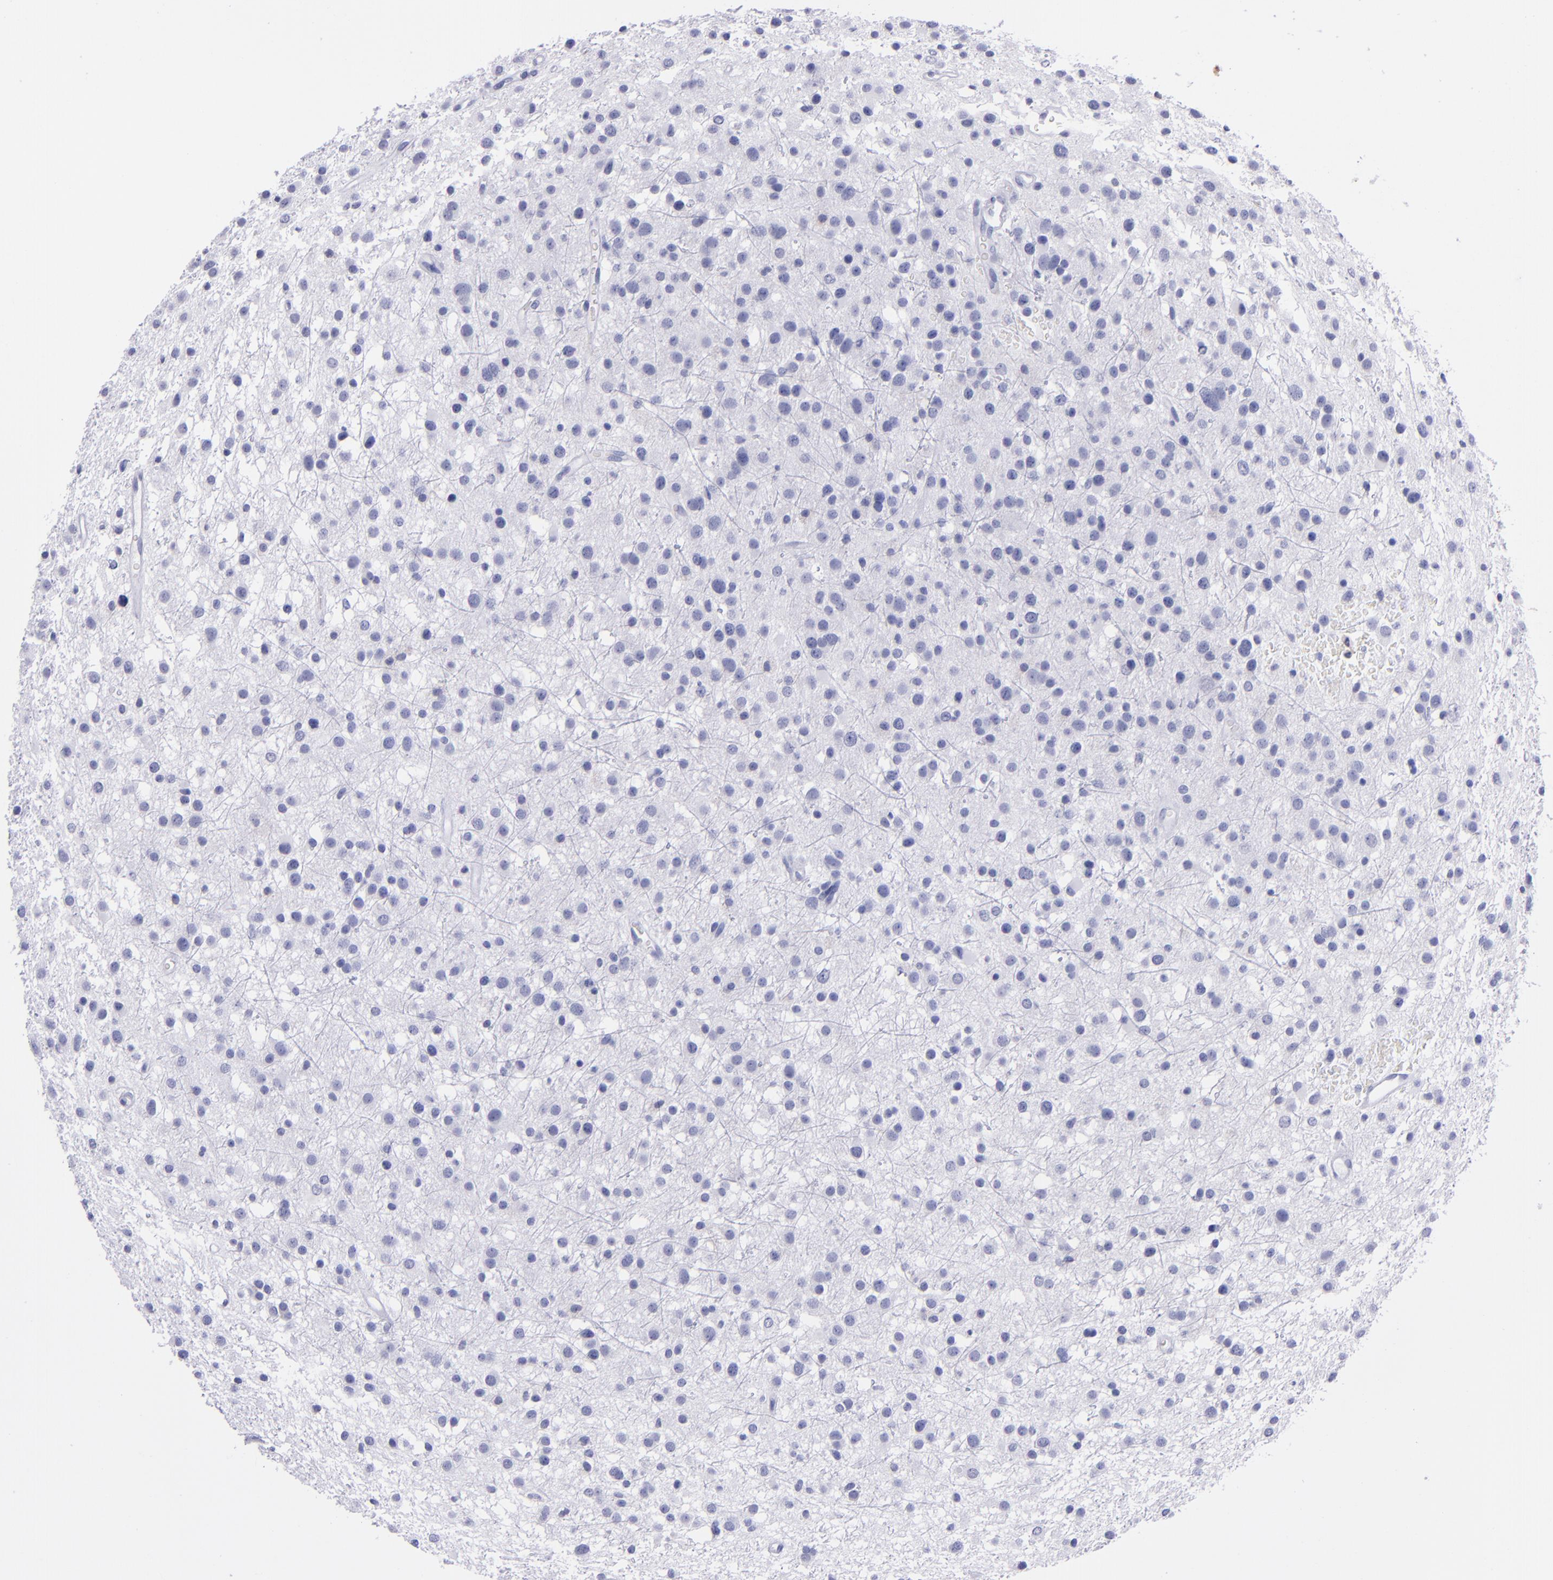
{"staining": {"intensity": "negative", "quantity": "none", "location": "none"}, "tissue": "glioma", "cell_type": "Tumor cells", "image_type": "cancer", "snomed": [{"axis": "morphology", "description": "Glioma, malignant, Low grade"}, {"axis": "topography", "description": "Brain"}], "caption": "This photomicrograph is of glioma stained with IHC to label a protein in brown with the nuclei are counter-stained blue. There is no staining in tumor cells.", "gene": "CD37", "patient": {"sex": "female", "age": 36}}